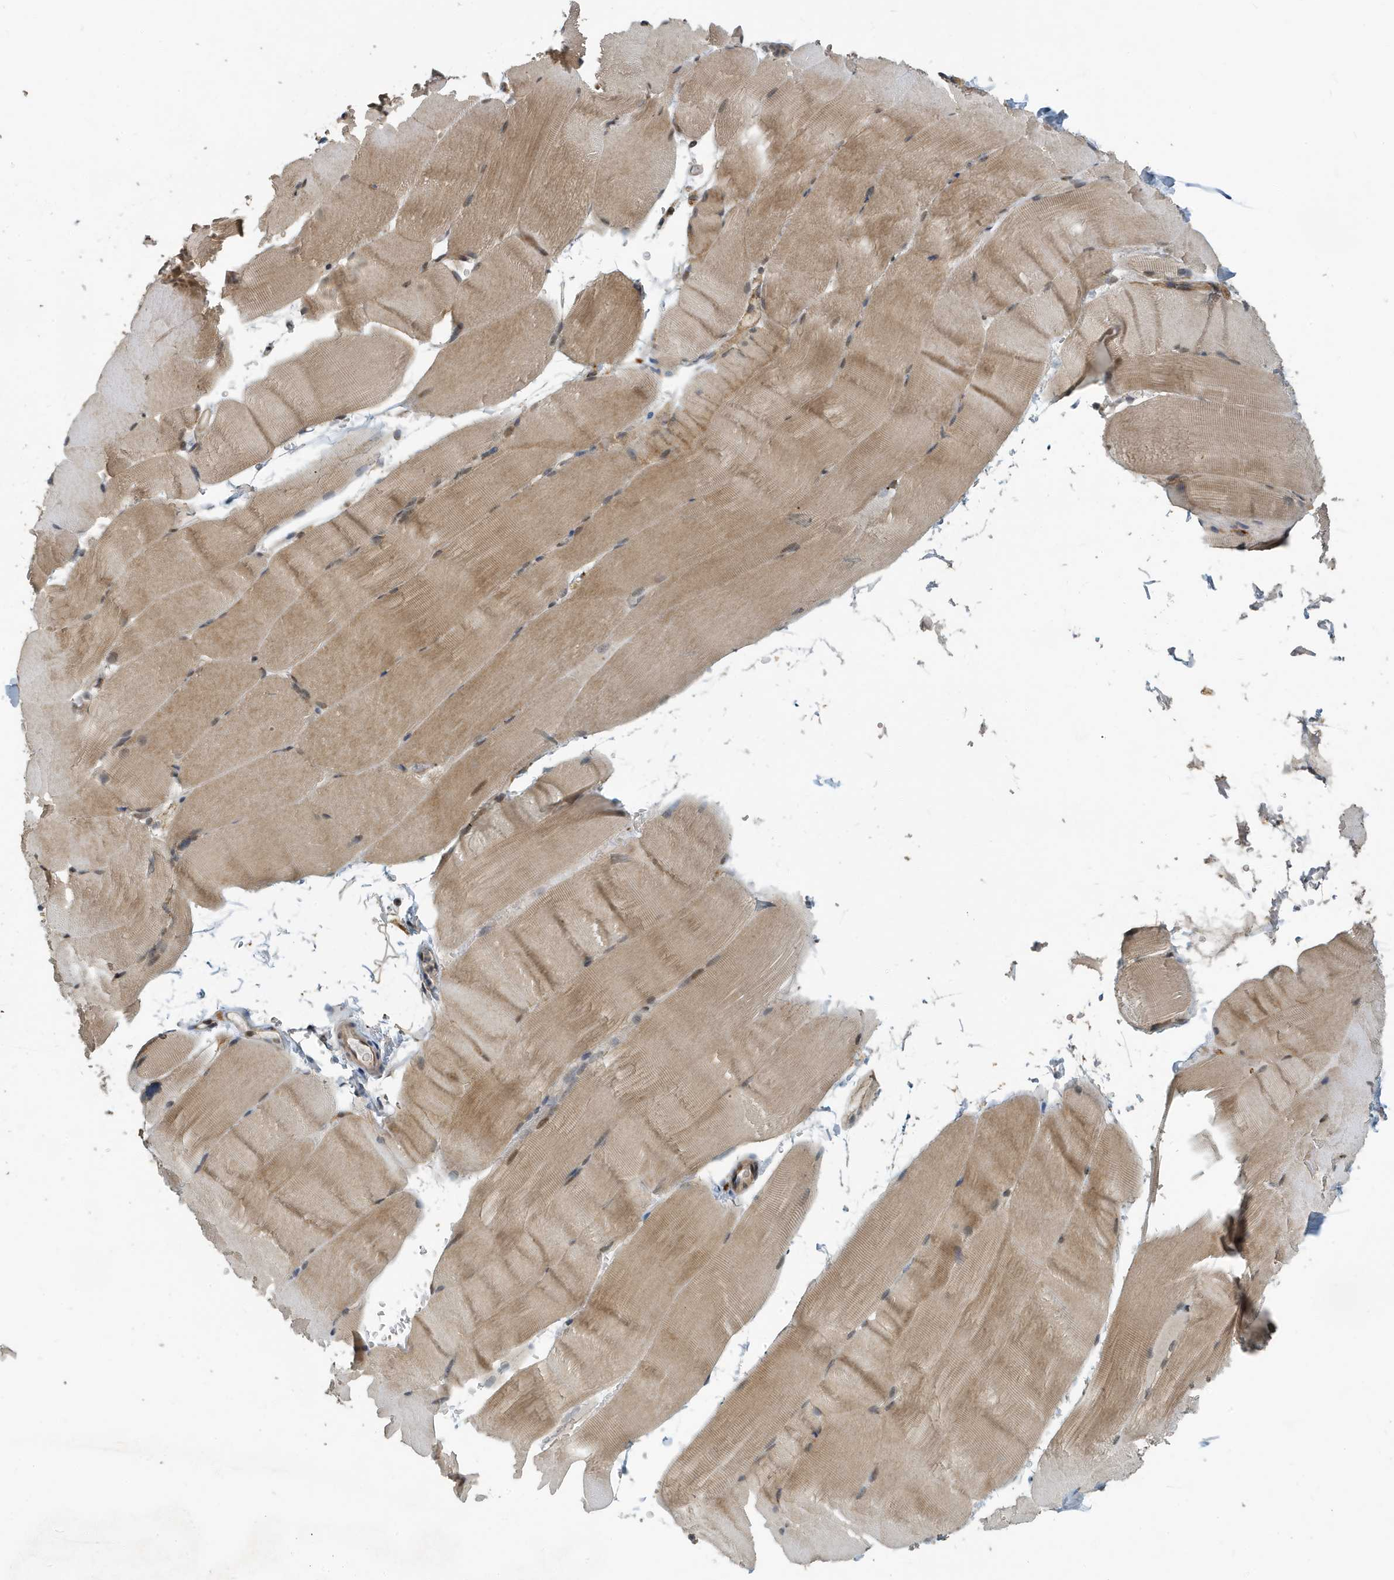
{"staining": {"intensity": "moderate", "quantity": "<25%", "location": "cytoplasmic/membranous,nuclear"}, "tissue": "skeletal muscle", "cell_type": "Myocytes", "image_type": "normal", "snomed": [{"axis": "morphology", "description": "Normal tissue, NOS"}, {"axis": "topography", "description": "Skeletal muscle"}, {"axis": "topography", "description": "Parathyroid gland"}], "caption": "Immunohistochemical staining of normal skeletal muscle shows <25% levels of moderate cytoplasmic/membranous,nuclear protein expression in about <25% of myocytes.", "gene": "KIF15", "patient": {"sex": "female", "age": 37}}